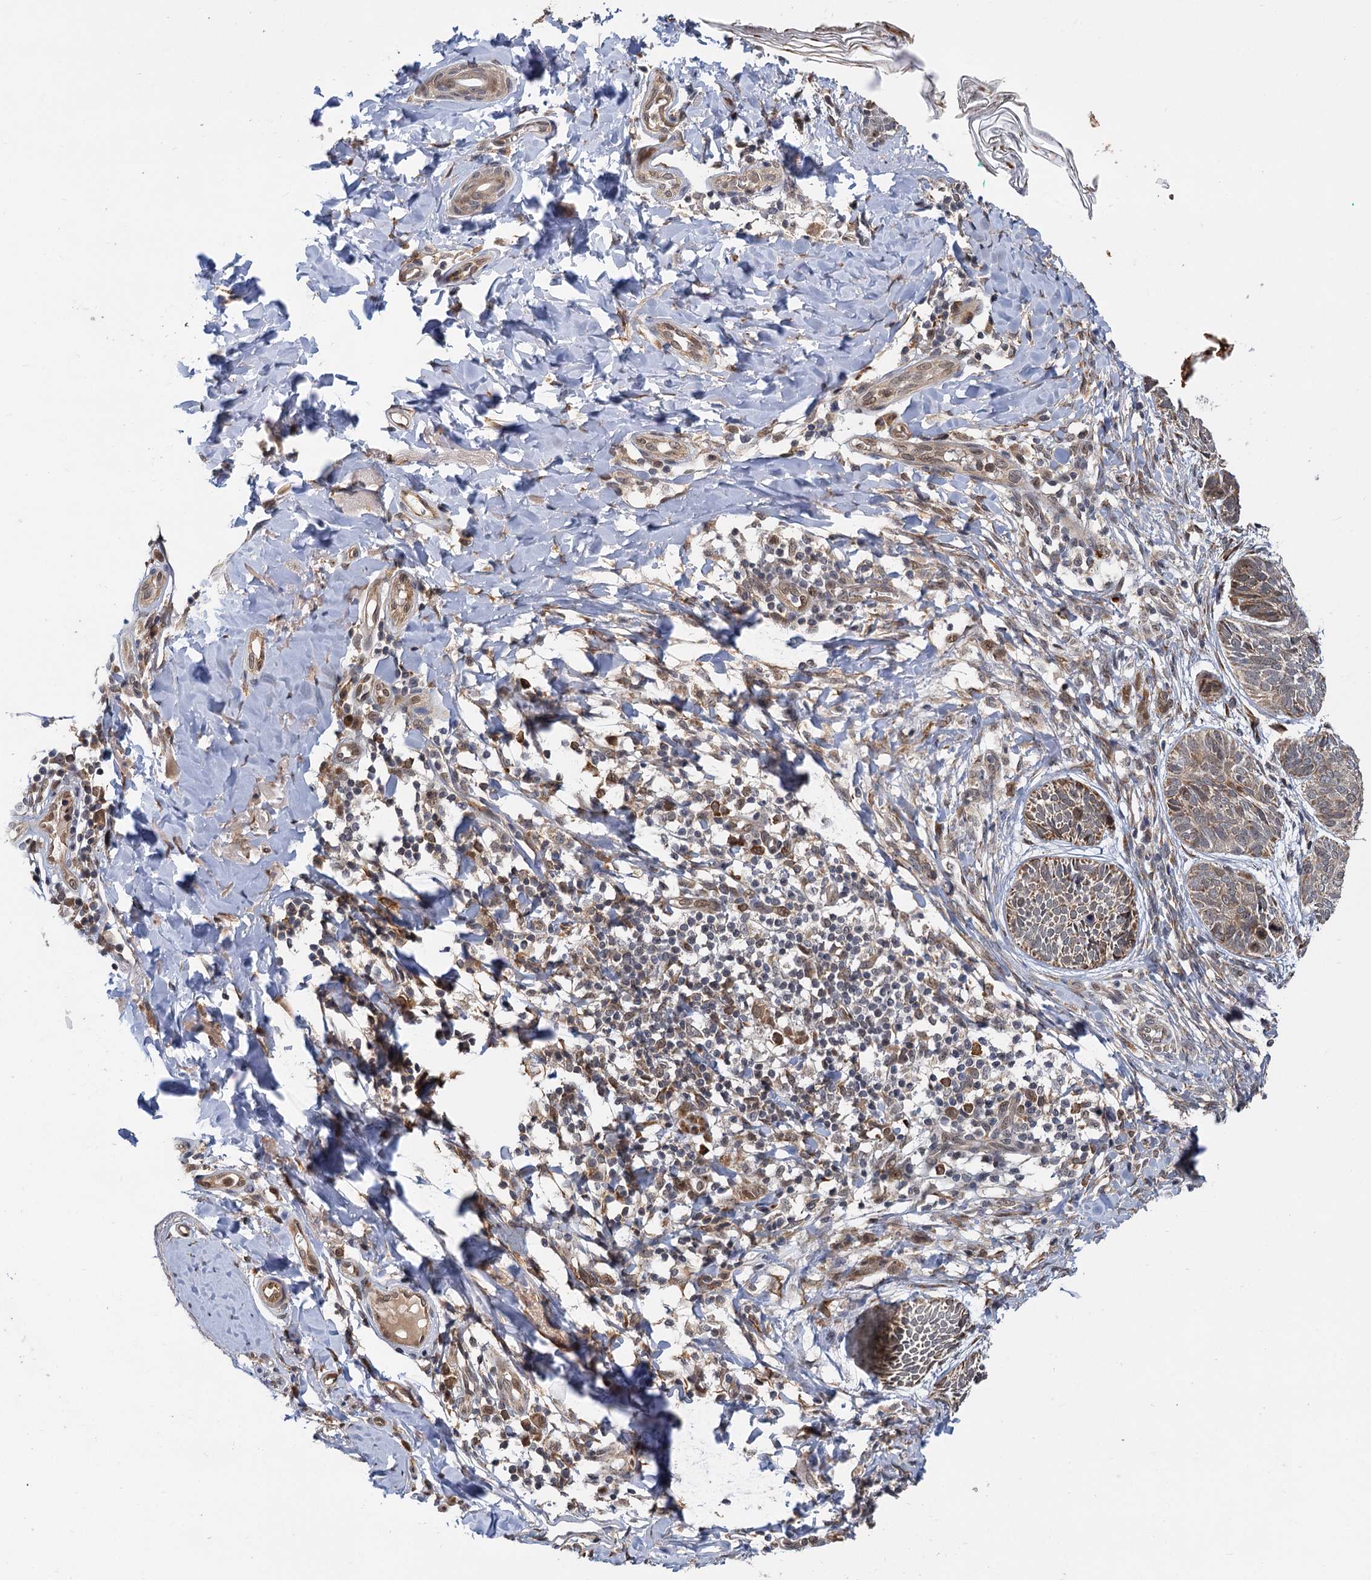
{"staining": {"intensity": "weak", "quantity": "25%-75%", "location": "cytoplasmic/membranous"}, "tissue": "skin cancer", "cell_type": "Tumor cells", "image_type": "cancer", "snomed": [{"axis": "morphology", "description": "Normal tissue, NOS"}, {"axis": "morphology", "description": "Basal cell carcinoma"}, {"axis": "topography", "description": "Skin"}], "caption": "Skin cancer (basal cell carcinoma) stained with a protein marker shows weak staining in tumor cells.", "gene": "APBA2", "patient": {"sex": "male", "age": 66}}